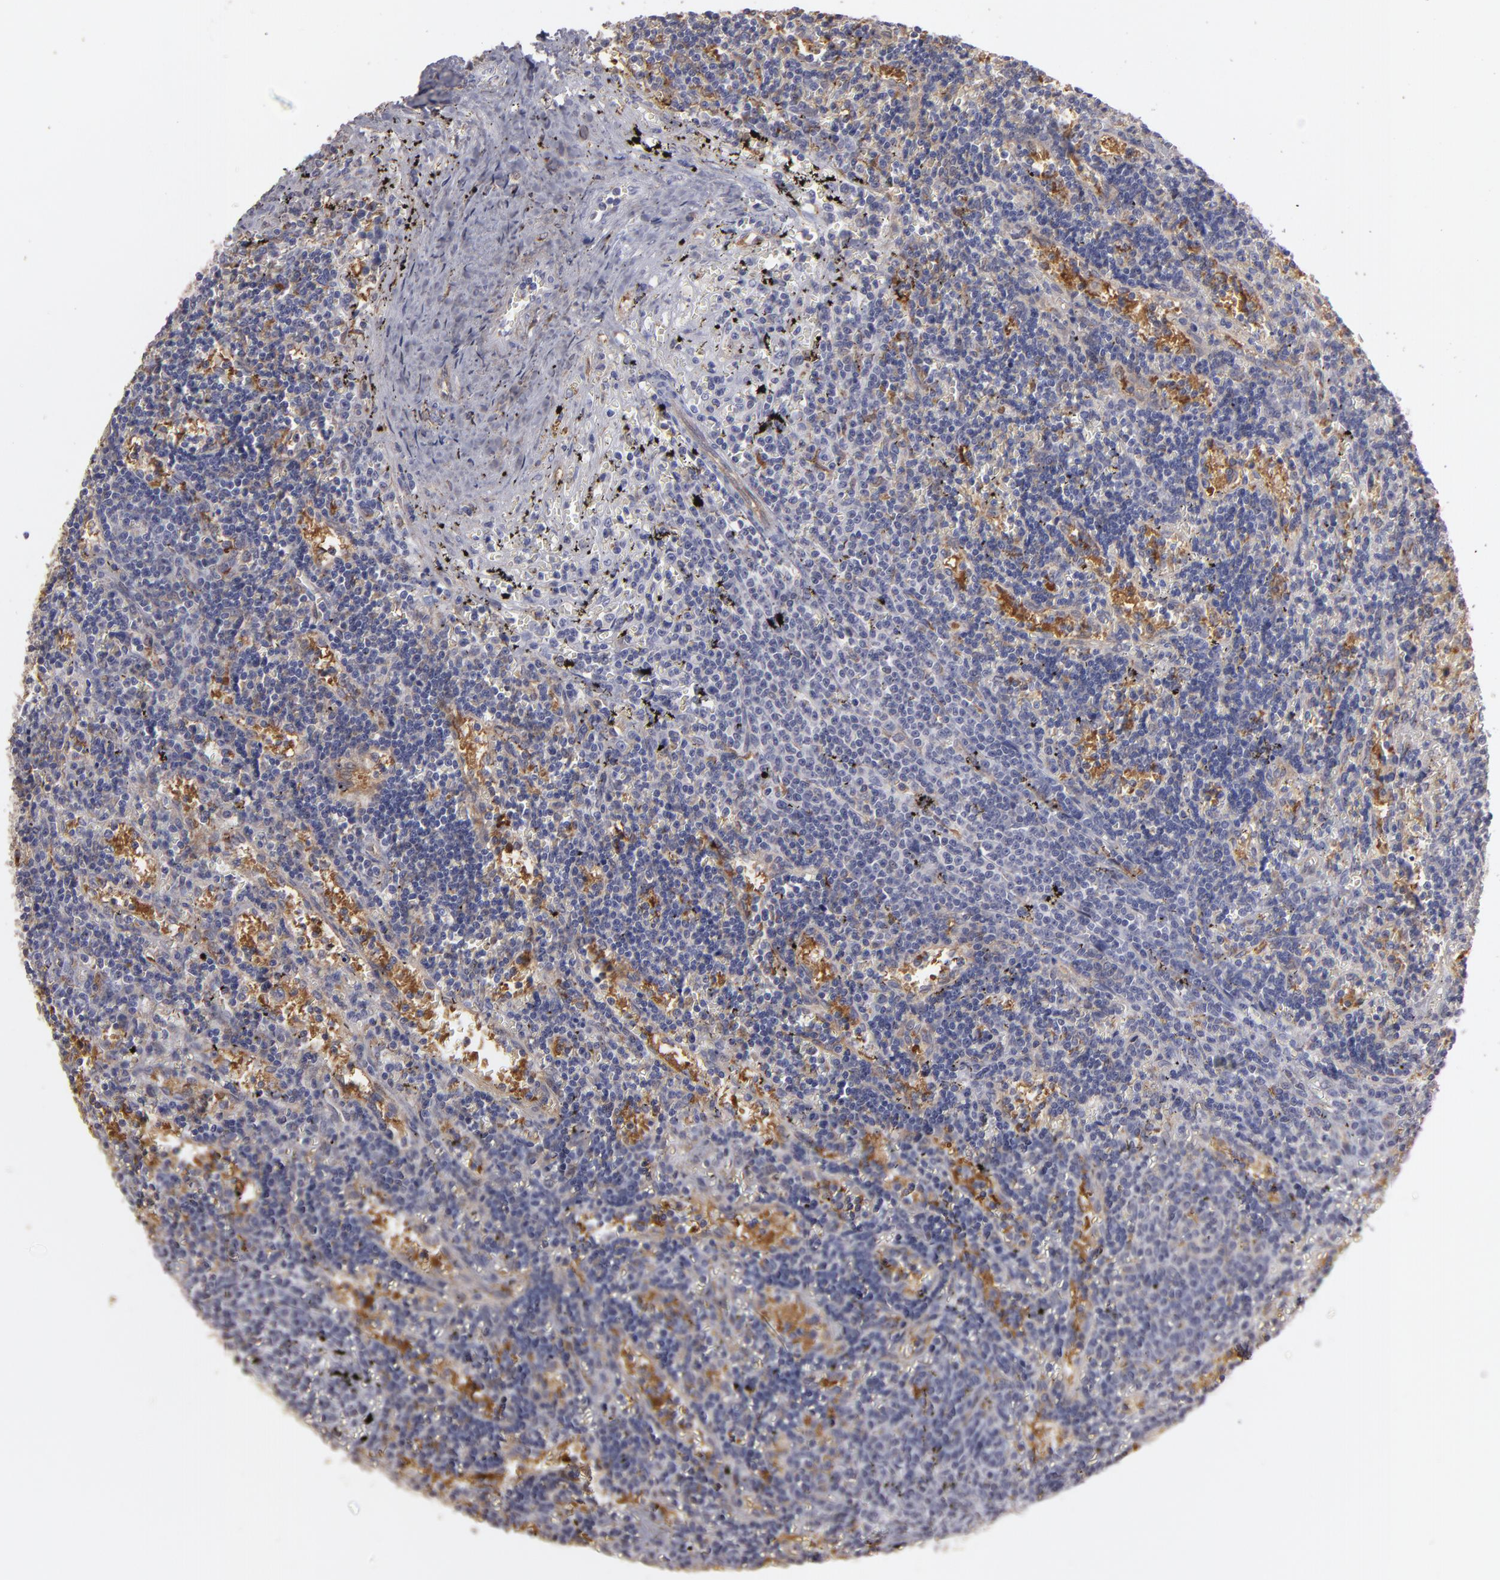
{"staining": {"intensity": "moderate", "quantity": "25%-75%", "location": "cytoplasmic/membranous"}, "tissue": "lymphoma", "cell_type": "Tumor cells", "image_type": "cancer", "snomed": [{"axis": "morphology", "description": "Malignant lymphoma, non-Hodgkin's type, Low grade"}, {"axis": "topography", "description": "Spleen"}], "caption": "Tumor cells reveal moderate cytoplasmic/membranous expression in about 25%-75% of cells in lymphoma.", "gene": "SEMA3G", "patient": {"sex": "male", "age": 60}}